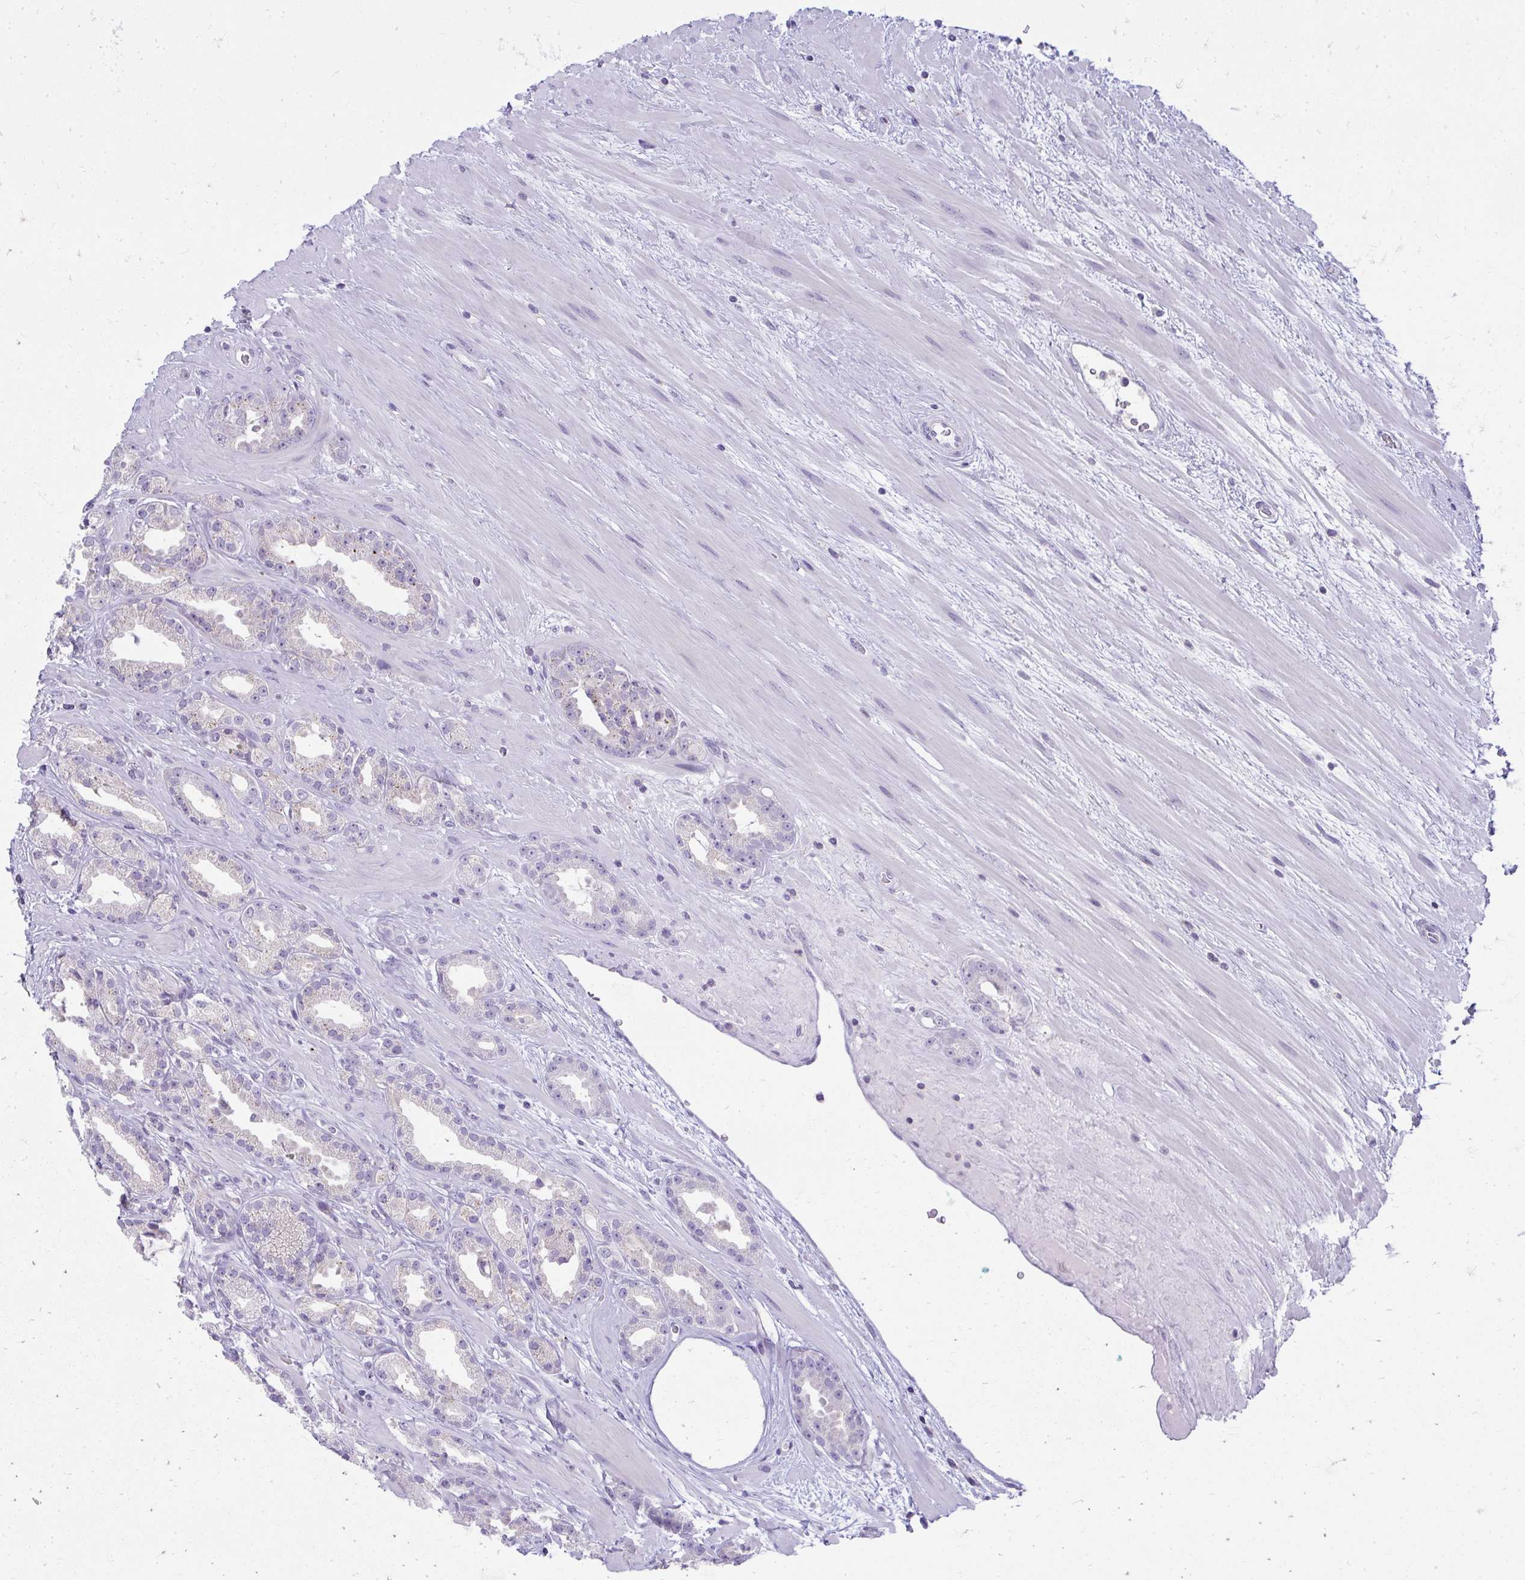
{"staining": {"intensity": "weak", "quantity": "<25%", "location": "cytoplasmic/membranous"}, "tissue": "prostate cancer", "cell_type": "Tumor cells", "image_type": "cancer", "snomed": [{"axis": "morphology", "description": "Adenocarcinoma, Low grade"}, {"axis": "topography", "description": "Prostate"}], "caption": "Protein analysis of adenocarcinoma (low-grade) (prostate) demonstrates no significant expression in tumor cells. (DAB IHC with hematoxylin counter stain).", "gene": "VPS4B", "patient": {"sex": "male", "age": 61}}